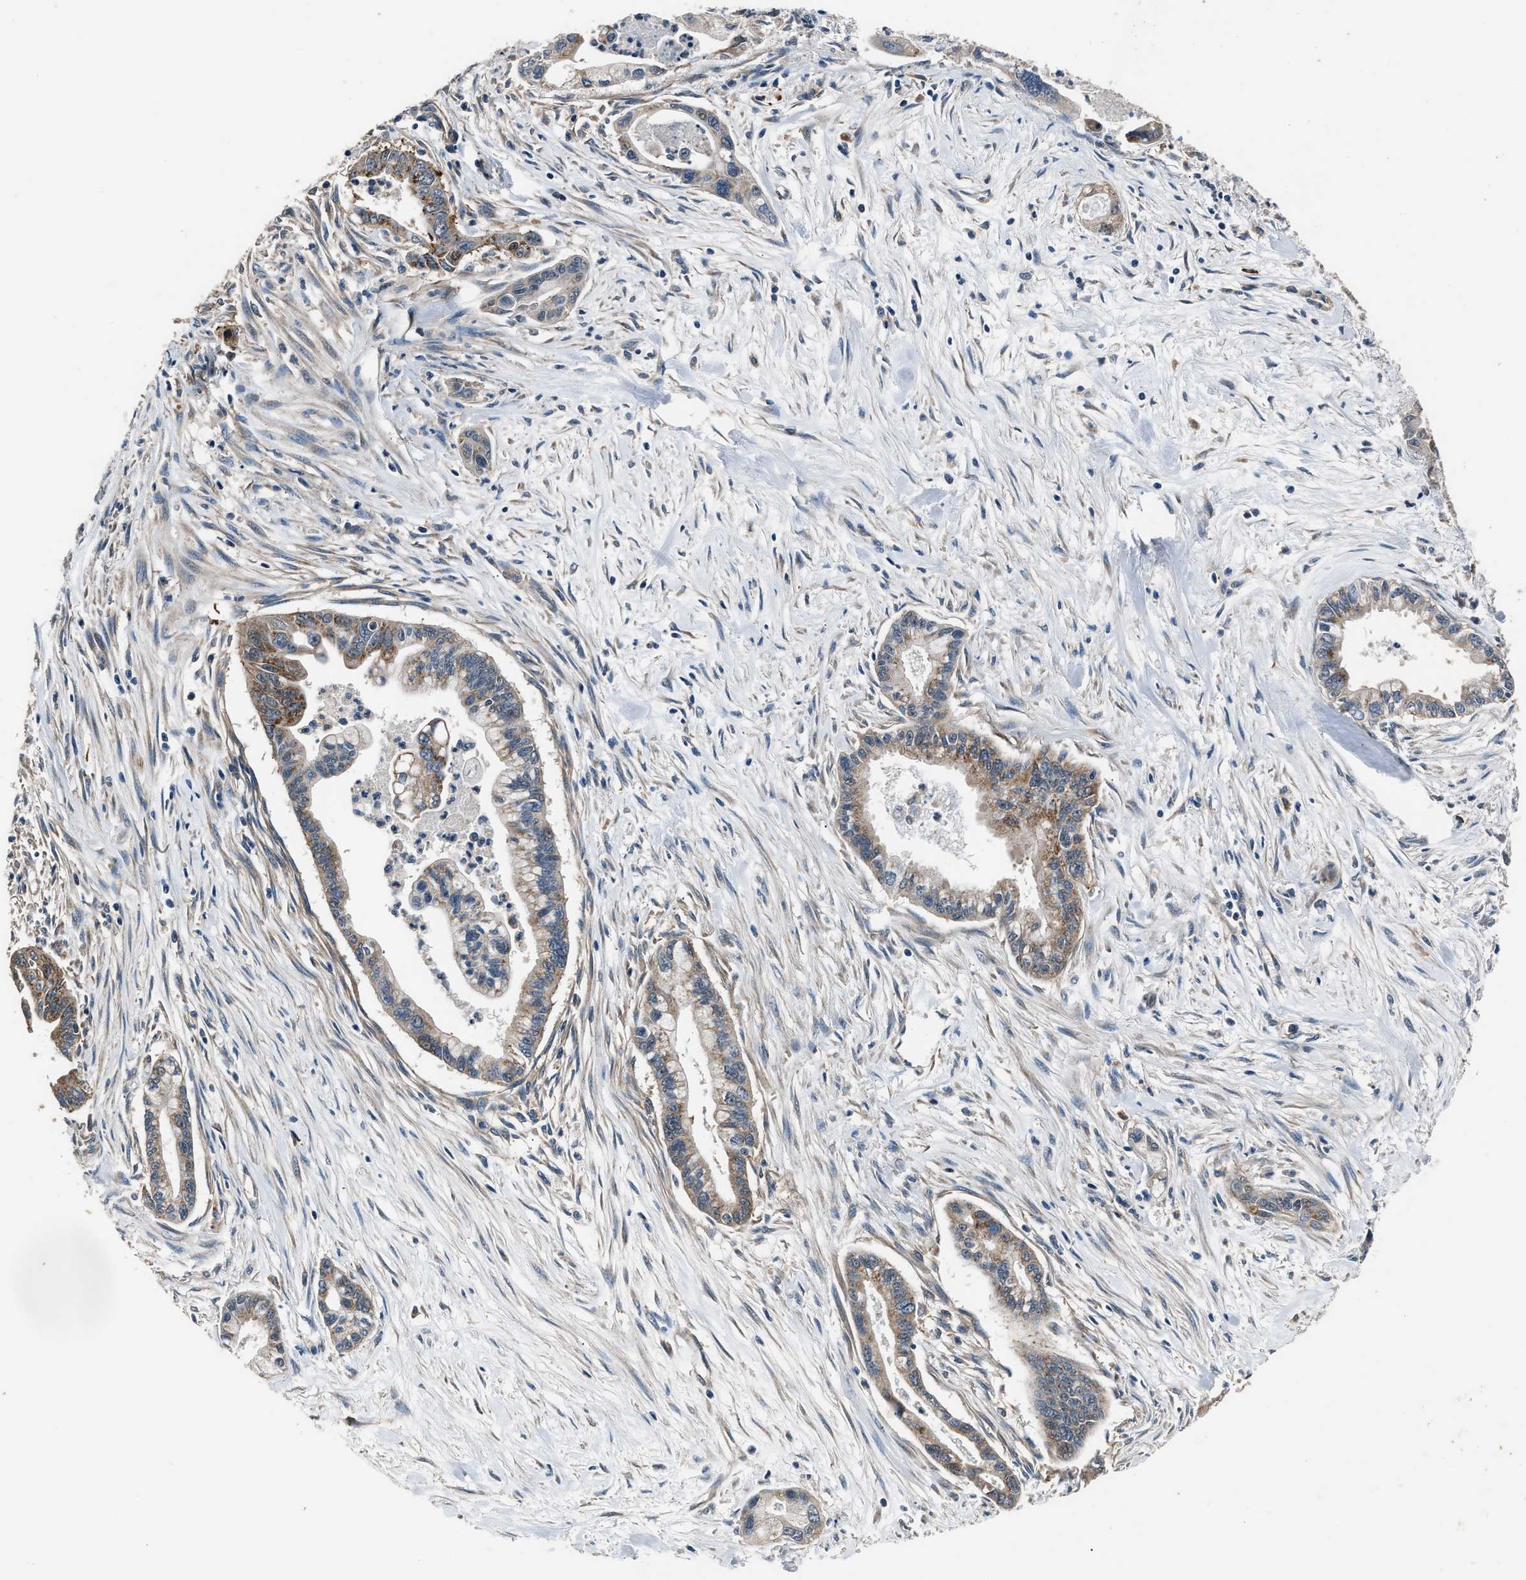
{"staining": {"intensity": "moderate", "quantity": ">75%", "location": "cytoplasmic/membranous"}, "tissue": "pancreatic cancer", "cell_type": "Tumor cells", "image_type": "cancer", "snomed": [{"axis": "morphology", "description": "Adenocarcinoma, NOS"}, {"axis": "topography", "description": "Pancreas"}], "caption": "Adenocarcinoma (pancreatic) tissue displays moderate cytoplasmic/membranous expression in approximately >75% of tumor cells Nuclei are stained in blue.", "gene": "IMPDH2", "patient": {"sex": "male", "age": 70}}